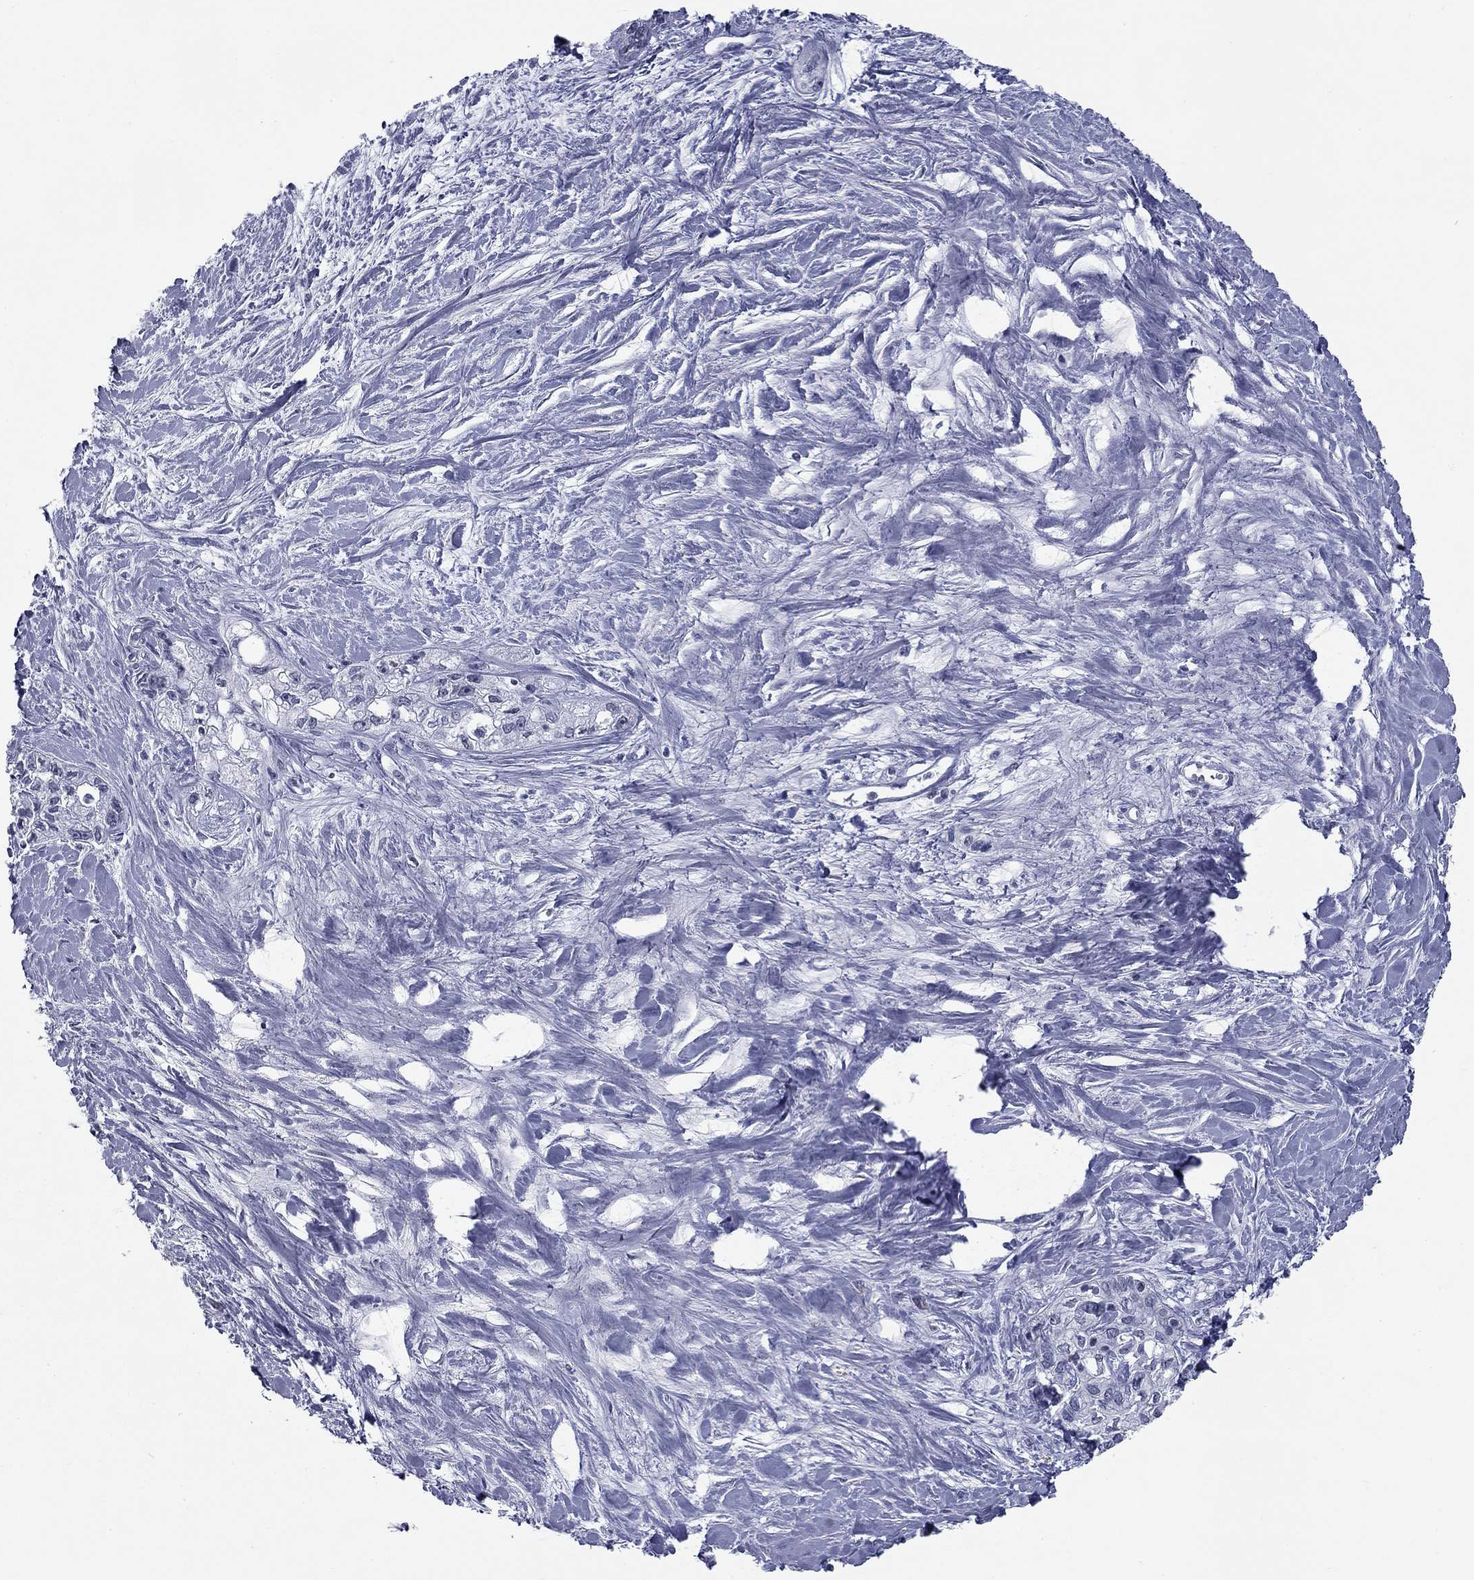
{"staining": {"intensity": "negative", "quantity": "none", "location": "none"}, "tissue": "pancreatic cancer", "cell_type": "Tumor cells", "image_type": "cancer", "snomed": [{"axis": "morphology", "description": "Adenocarcinoma, NOS"}, {"axis": "topography", "description": "Pancreas"}], "caption": "IHC of pancreatic cancer (adenocarcinoma) shows no staining in tumor cells.", "gene": "ASF1B", "patient": {"sex": "female", "age": 50}}